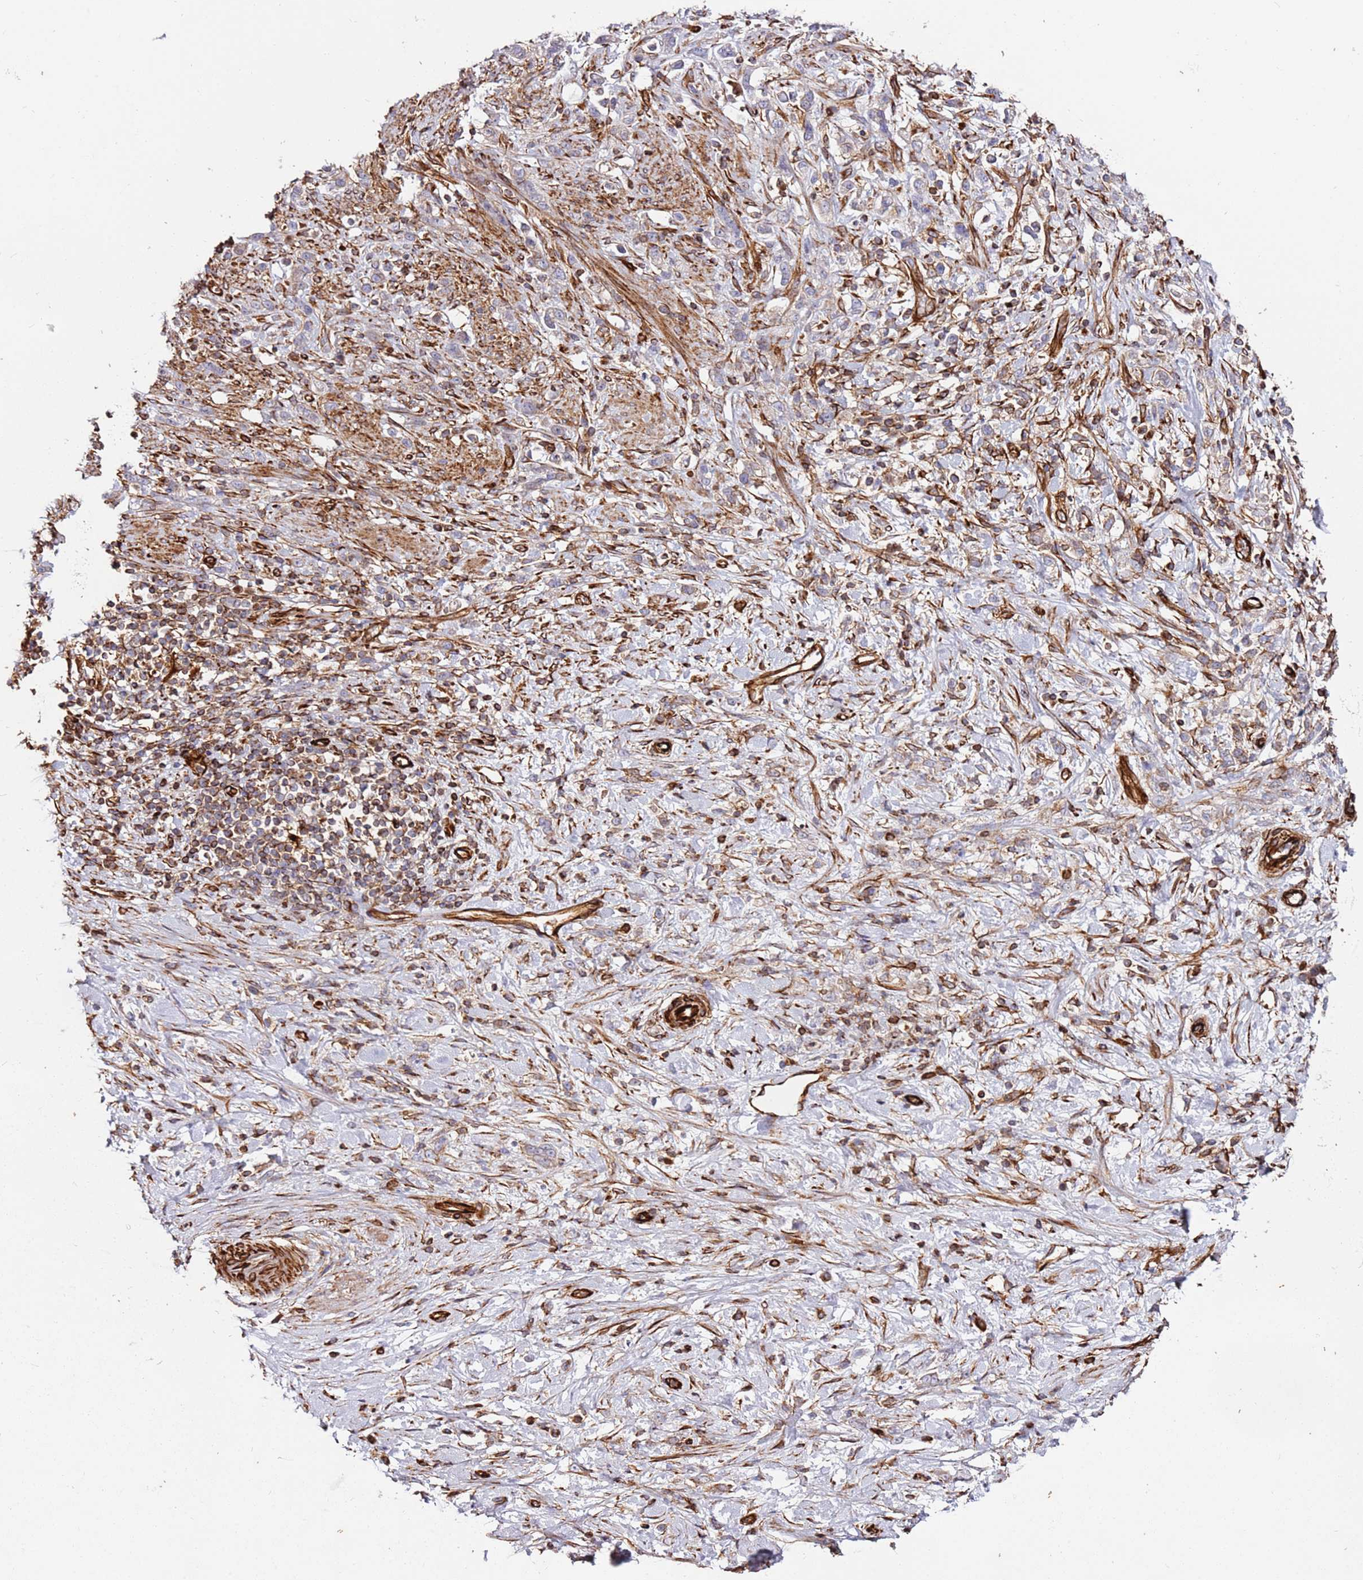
{"staining": {"intensity": "negative", "quantity": "none", "location": "none"}, "tissue": "stomach cancer", "cell_type": "Tumor cells", "image_type": "cancer", "snomed": [{"axis": "morphology", "description": "Adenocarcinoma, NOS"}, {"axis": "topography", "description": "Stomach"}], "caption": "The immunohistochemistry (IHC) micrograph has no significant positivity in tumor cells of stomach adenocarcinoma tissue.", "gene": "MRGPRE", "patient": {"sex": "female", "age": 60}}